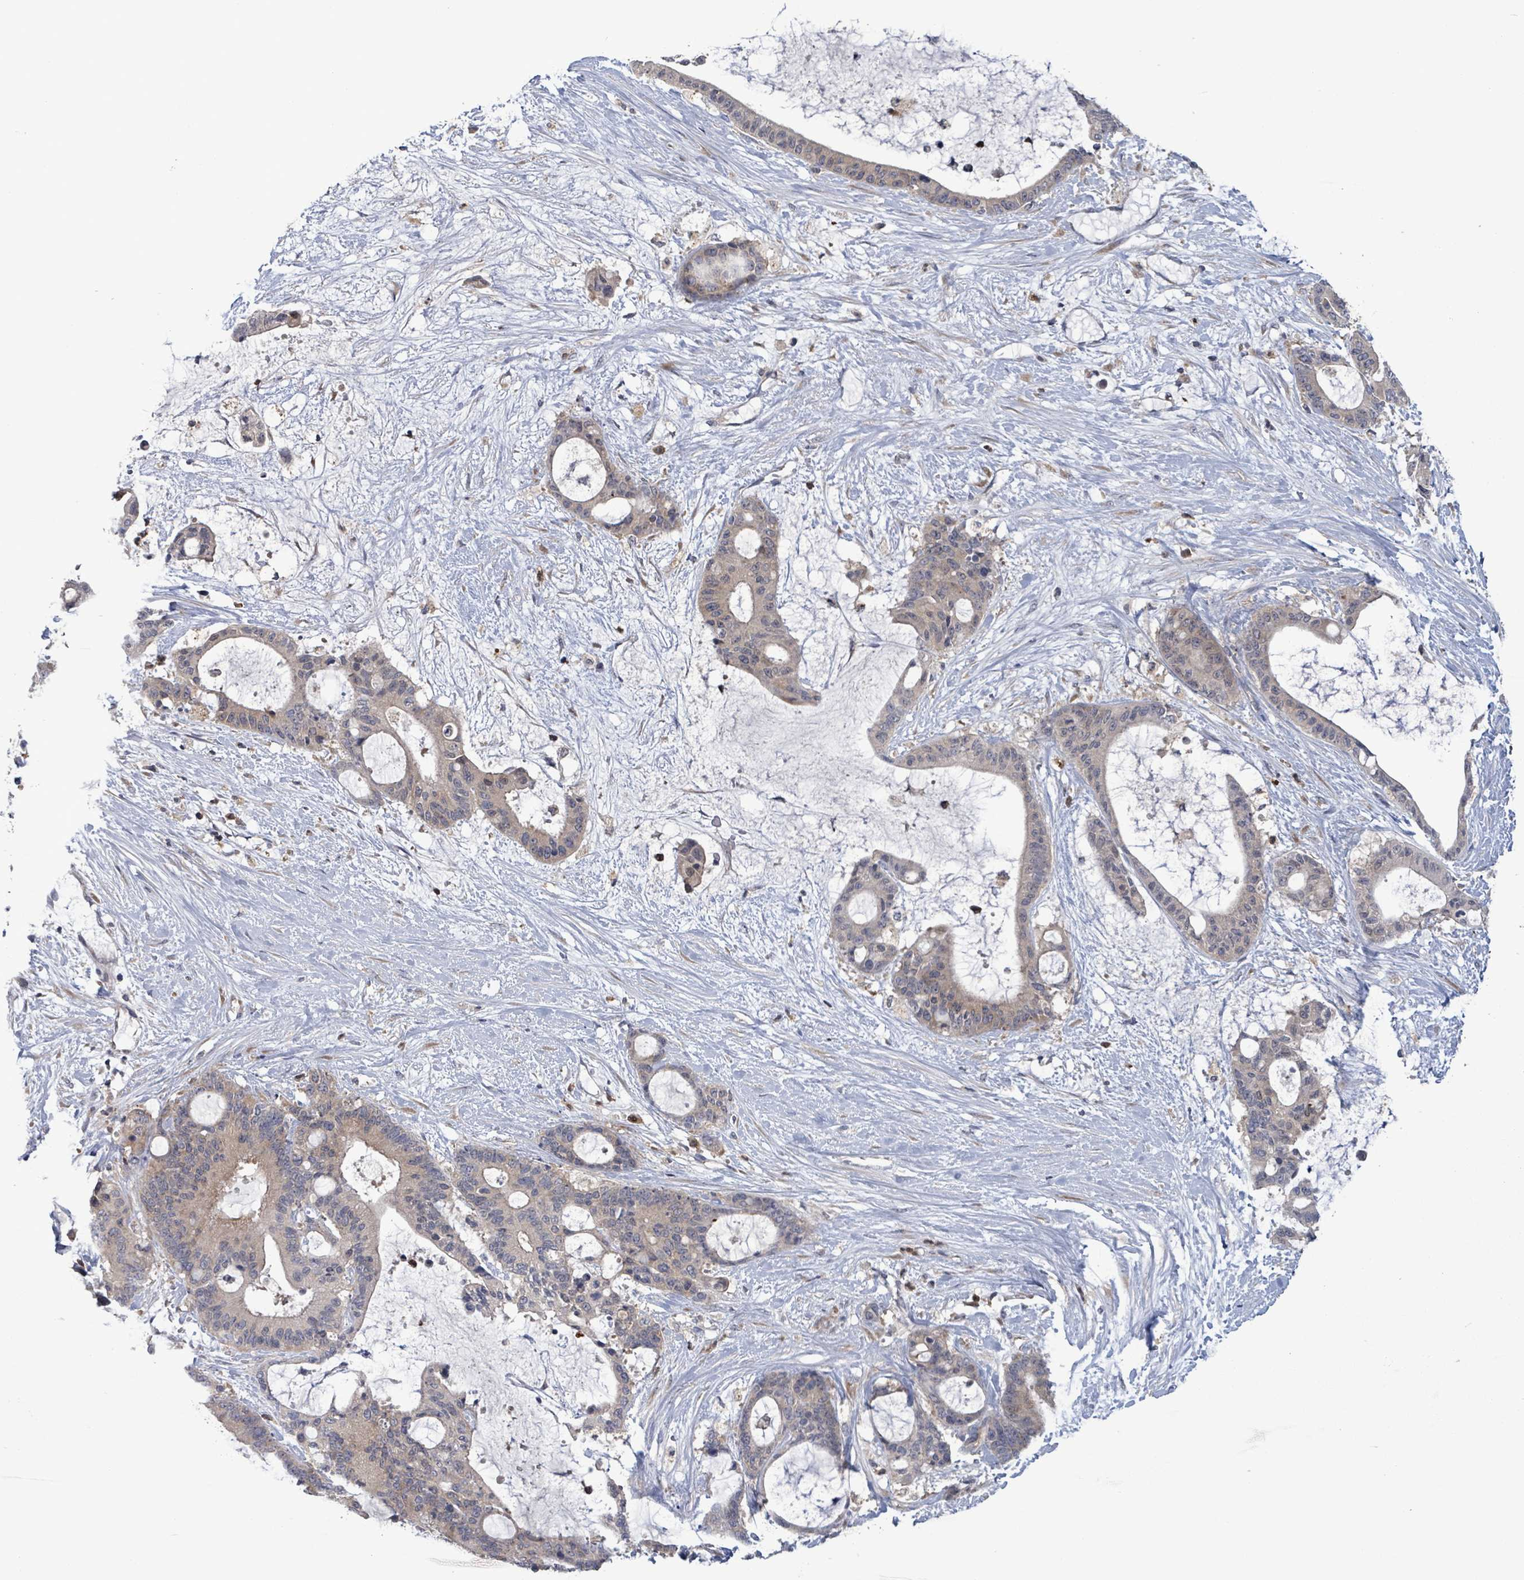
{"staining": {"intensity": "weak", "quantity": "<25%", "location": "cytoplasmic/membranous"}, "tissue": "liver cancer", "cell_type": "Tumor cells", "image_type": "cancer", "snomed": [{"axis": "morphology", "description": "Normal tissue, NOS"}, {"axis": "morphology", "description": "Cholangiocarcinoma"}, {"axis": "topography", "description": "Liver"}, {"axis": "topography", "description": "Peripheral nerve tissue"}], "caption": "Immunohistochemistry (IHC) of human liver cancer reveals no positivity in tumor cells.", "gene": "SERPINE3", "patient": {"sex": "female", "age": 73}}